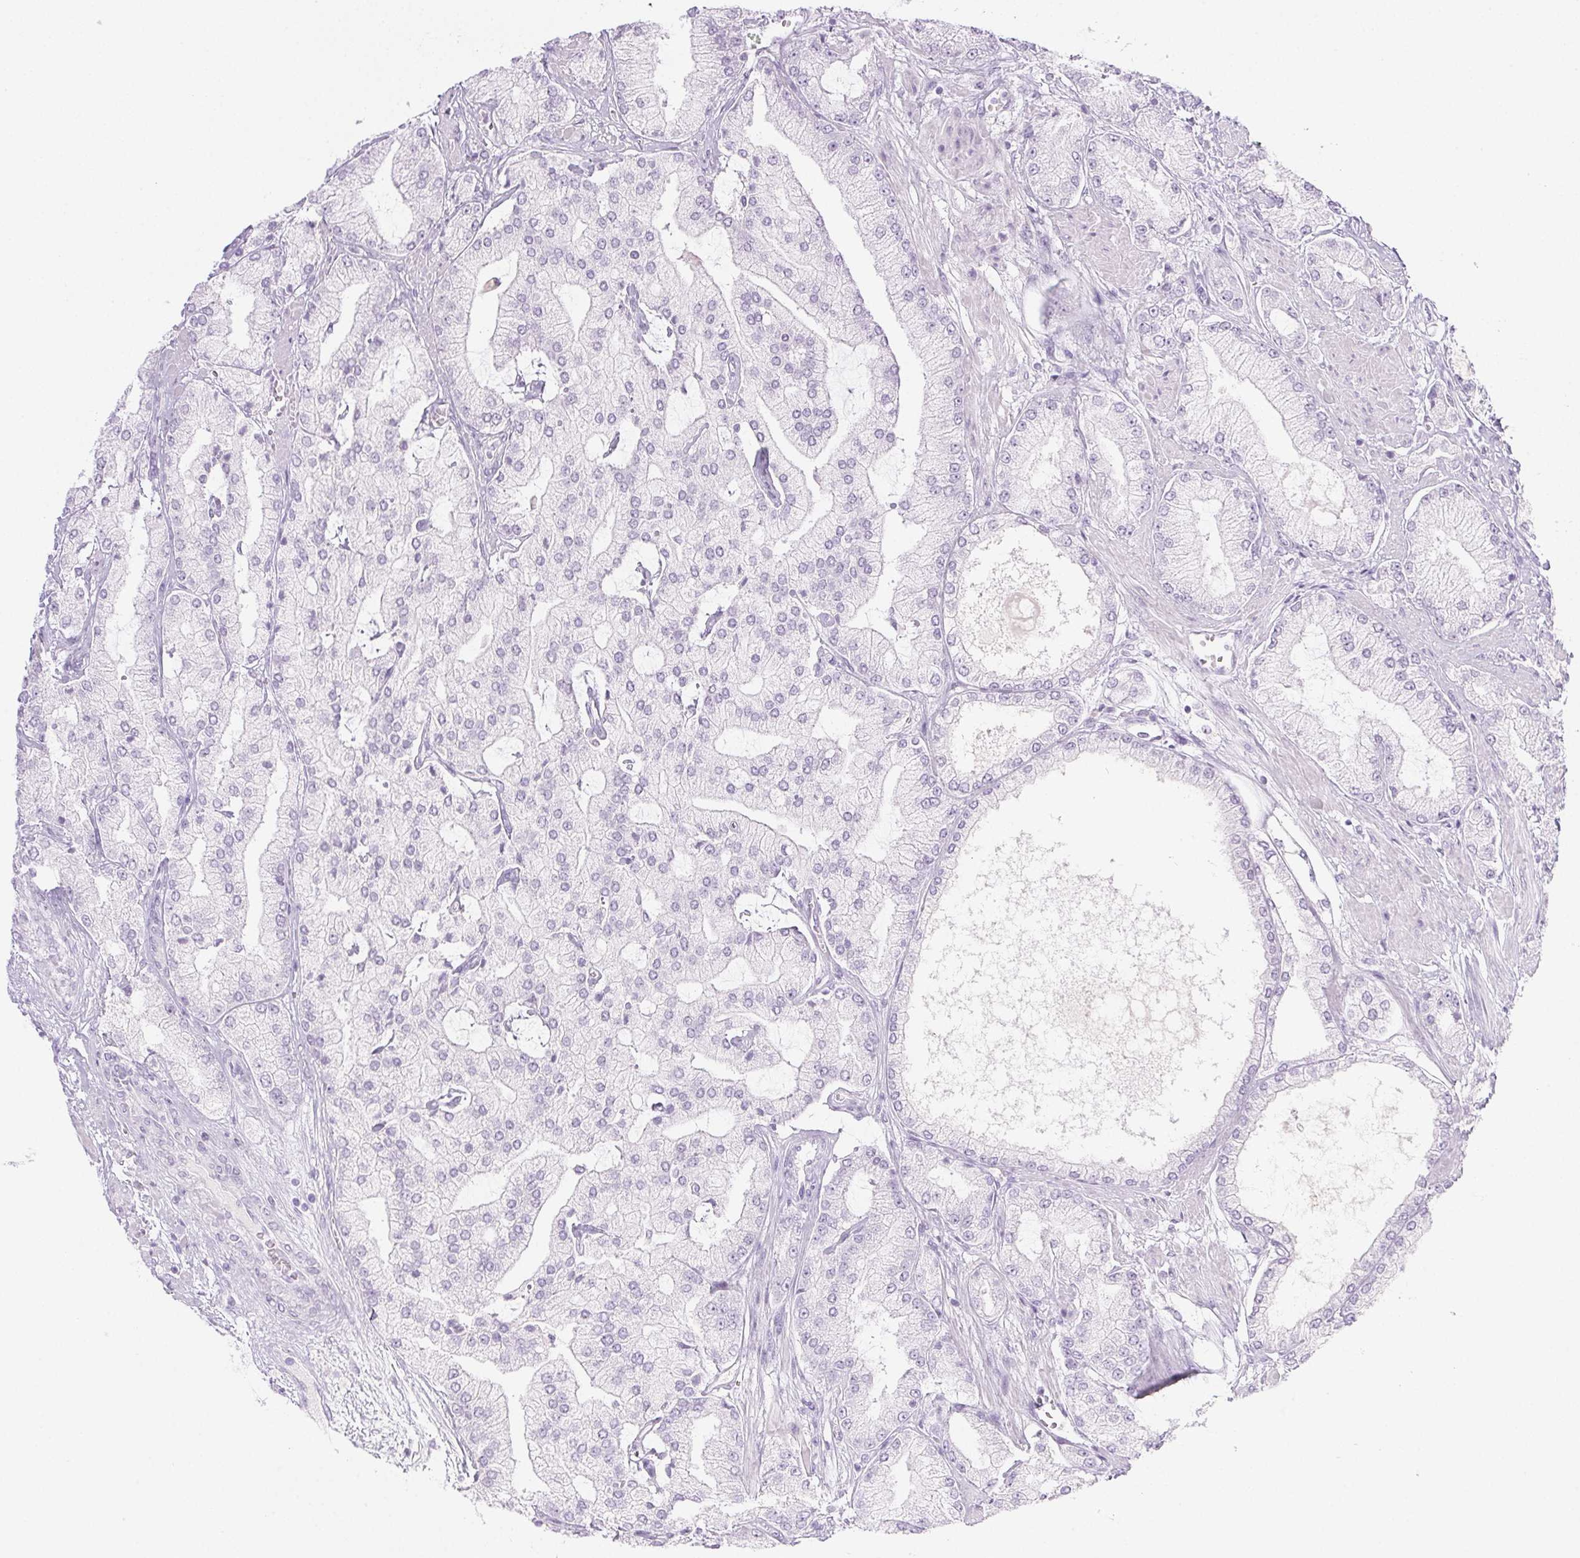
{"staining": {"intensity": "negative", "quantity": "none", "location": "none"}, "tissue": "prostate cancer", "cell_type": "Tumor cells", "image_type": "cancer", "snomed": [{"axis": "morphology", "description": "Adenocarcinoma, High grade"}, {"axis": "topography", "description": "Prostate"}], "caption": "High power microscopy histopathology image of an immunohistochemistry (IHC) micrograph of prostate cancer (adenocarcinoma (high-grade)), revealing no significant staining in tumor cells.", "gene": "PI3", "patient": {"sex": "male", "age": 68}}